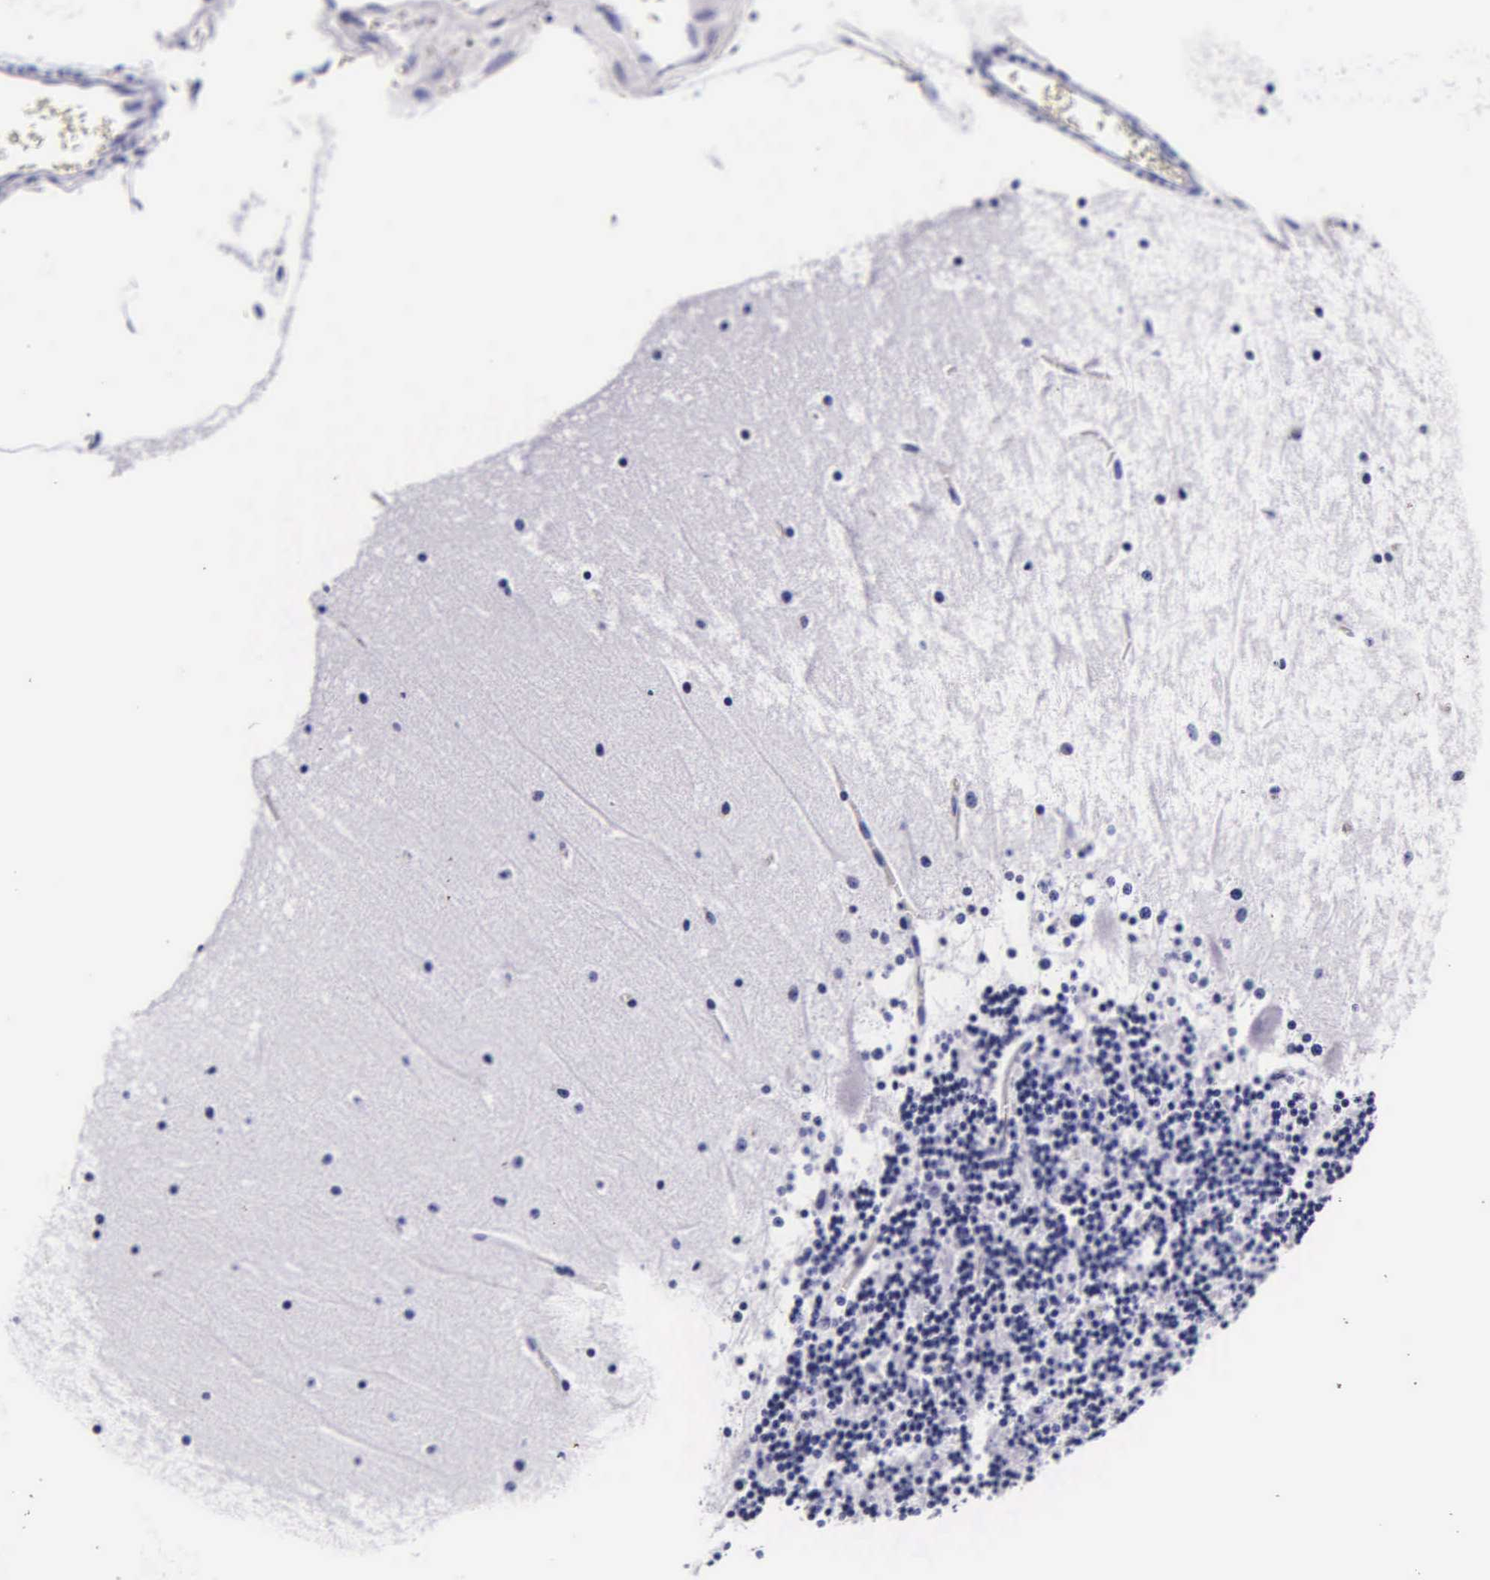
{"staining": {"intensity": "negative", "quantity": "none", "location": "none"}, "tissue": "cerebellum", "cell_type": "Cells in granular layer", "image_type": "normal", "snomed": [{"axis": "morphology", "description": "Normal tissue, NOS"}, {"axis": "topography", "description": "Cerebellum"}], "caption": "This is a histopathology image of IHC staining of normal cerebellum, which shows no staining in cells in granular layer.", "gene": "DGCR2", "patient": {"sex": "female", "age": 19}}